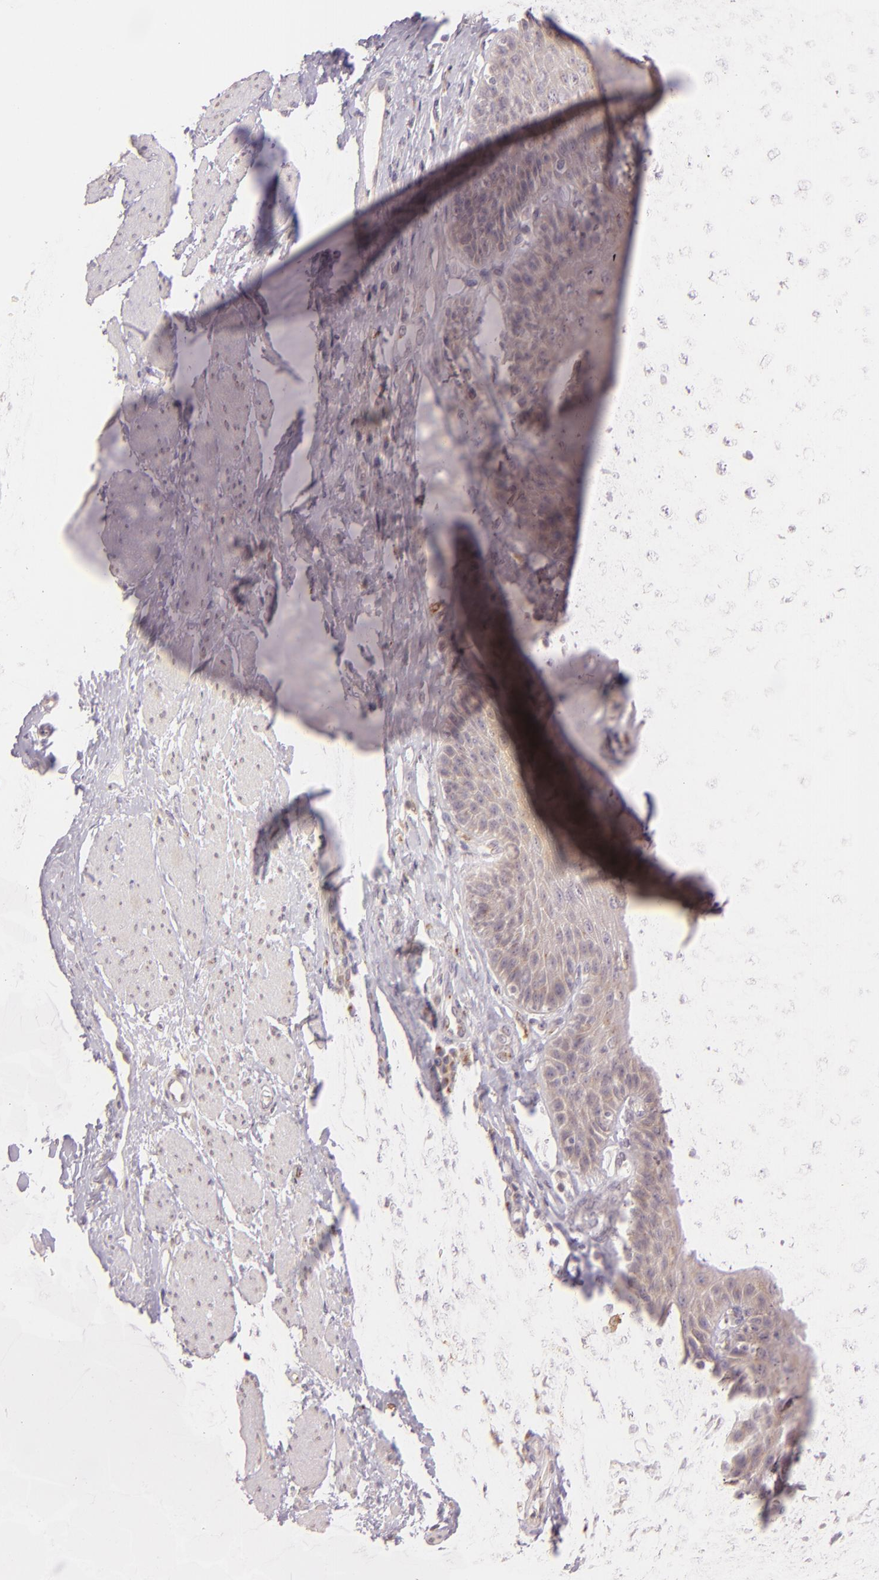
{"staining": {"intensity": "weak", "quantity": "25%-75%", "location": "cytoplasmic/membranous"}, "tissue": "esophagus", "cell_type": "Squamous epithelial cells", "image_type": "normal", "snomed": [{"axis": "morphology", "description": "Normal tissue, NOS"}, {"axis": "topography", "description": "Esophagus"}], "caption": "Approximately 25%-75% of squamous epithelial cells in benign human esophagus reveal weak cytoplasmic/membranous protein positivity as visualized by brown immunohistochemical staining.", "gene": "LGMN", "patient": {"sex": "female", "age": 61}}